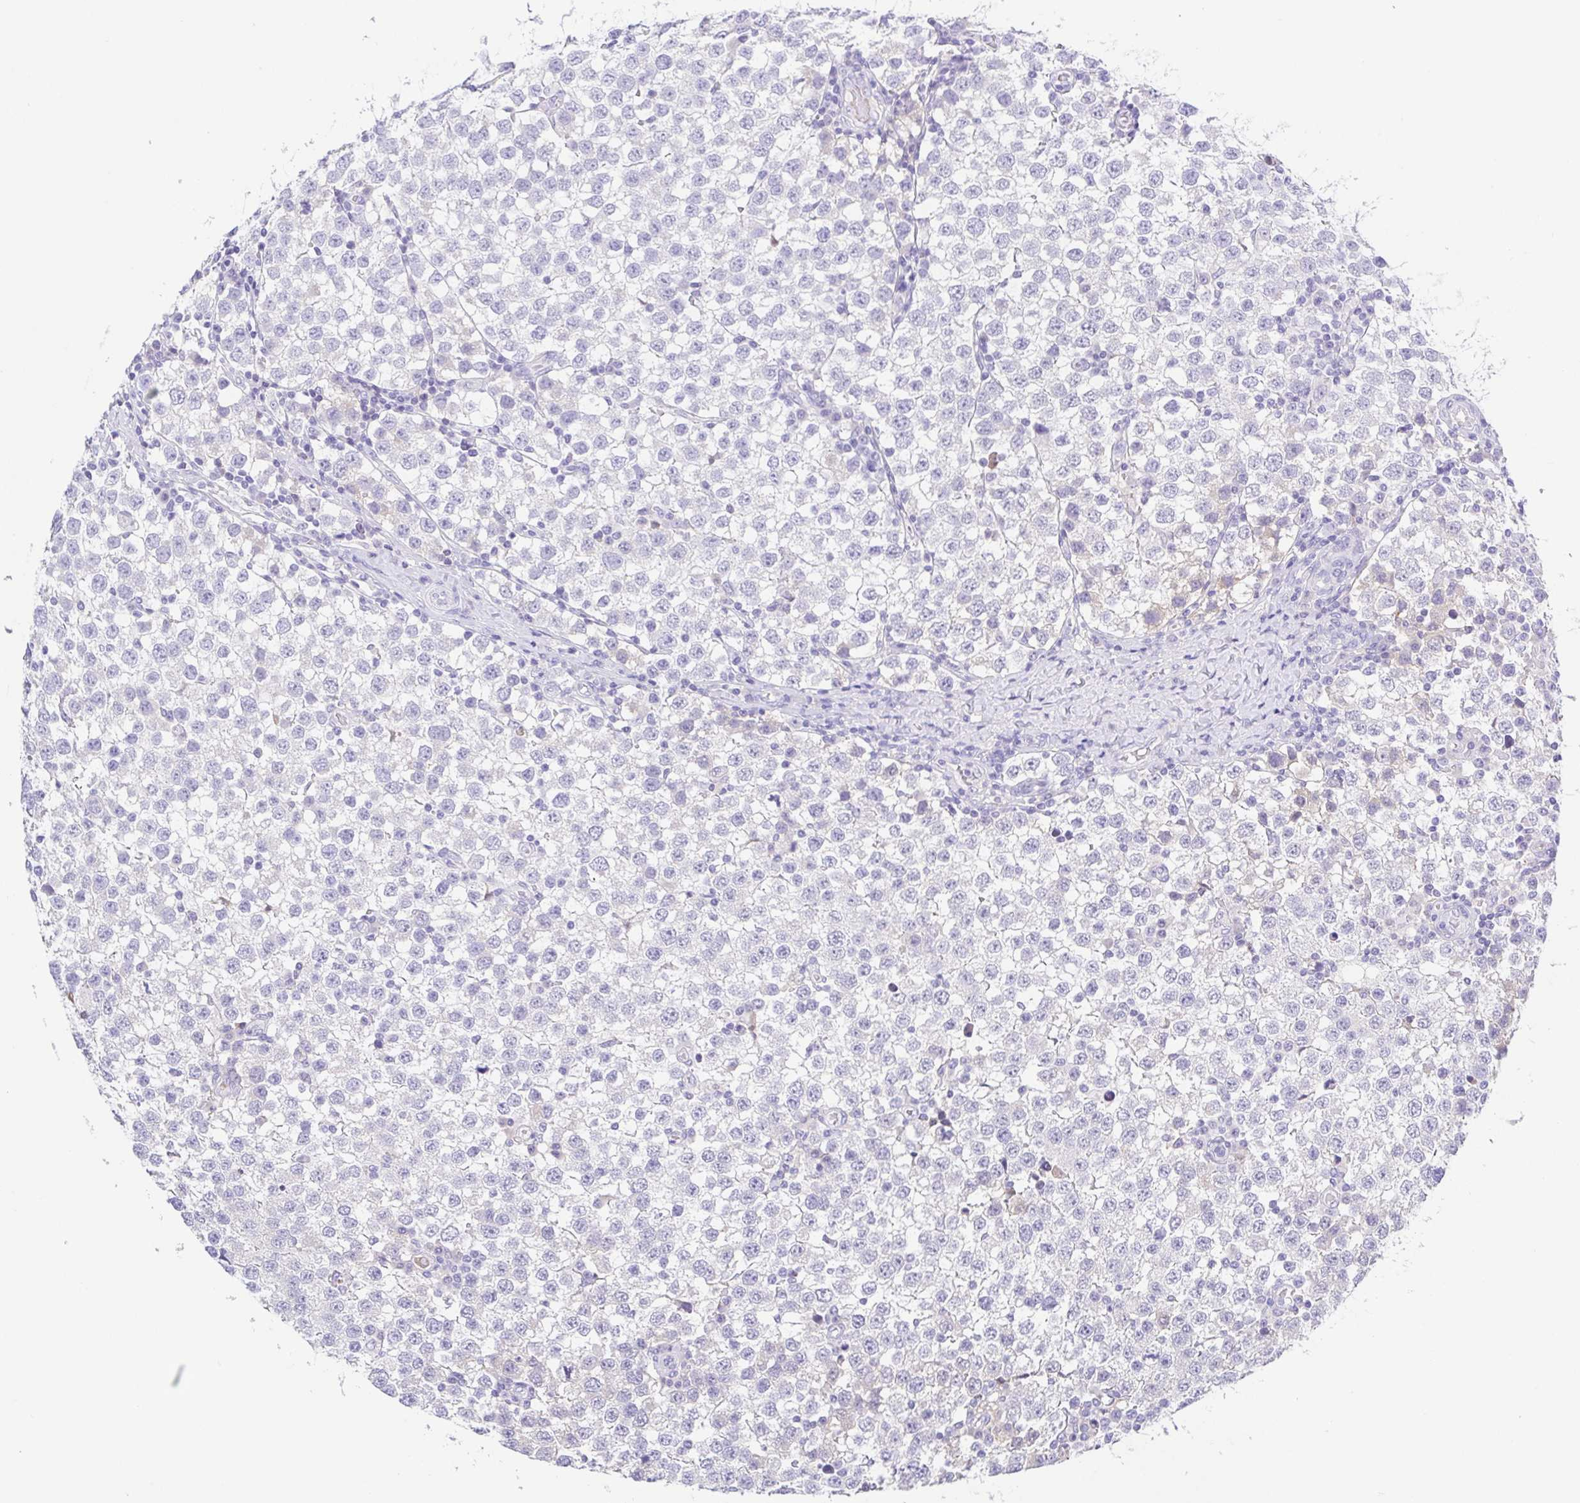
{"staining": {"intensity": "negative", "quantity": "none", "location": "none"}, "tissue": "testis cancer", "cell_type": "Tumor cells", "image_type": "cancer", "snomed": [{"axis": "morphology", "description": "Seminoma, NOS"}, {"axis": "topography", "description": "Testis"}], "caption": "Immunohistochemical staining of human seminoma (testis) displays no significant expression in tumor cells.", "gene": "A1BG", "patient": {"sex": "male", "age": 34}}